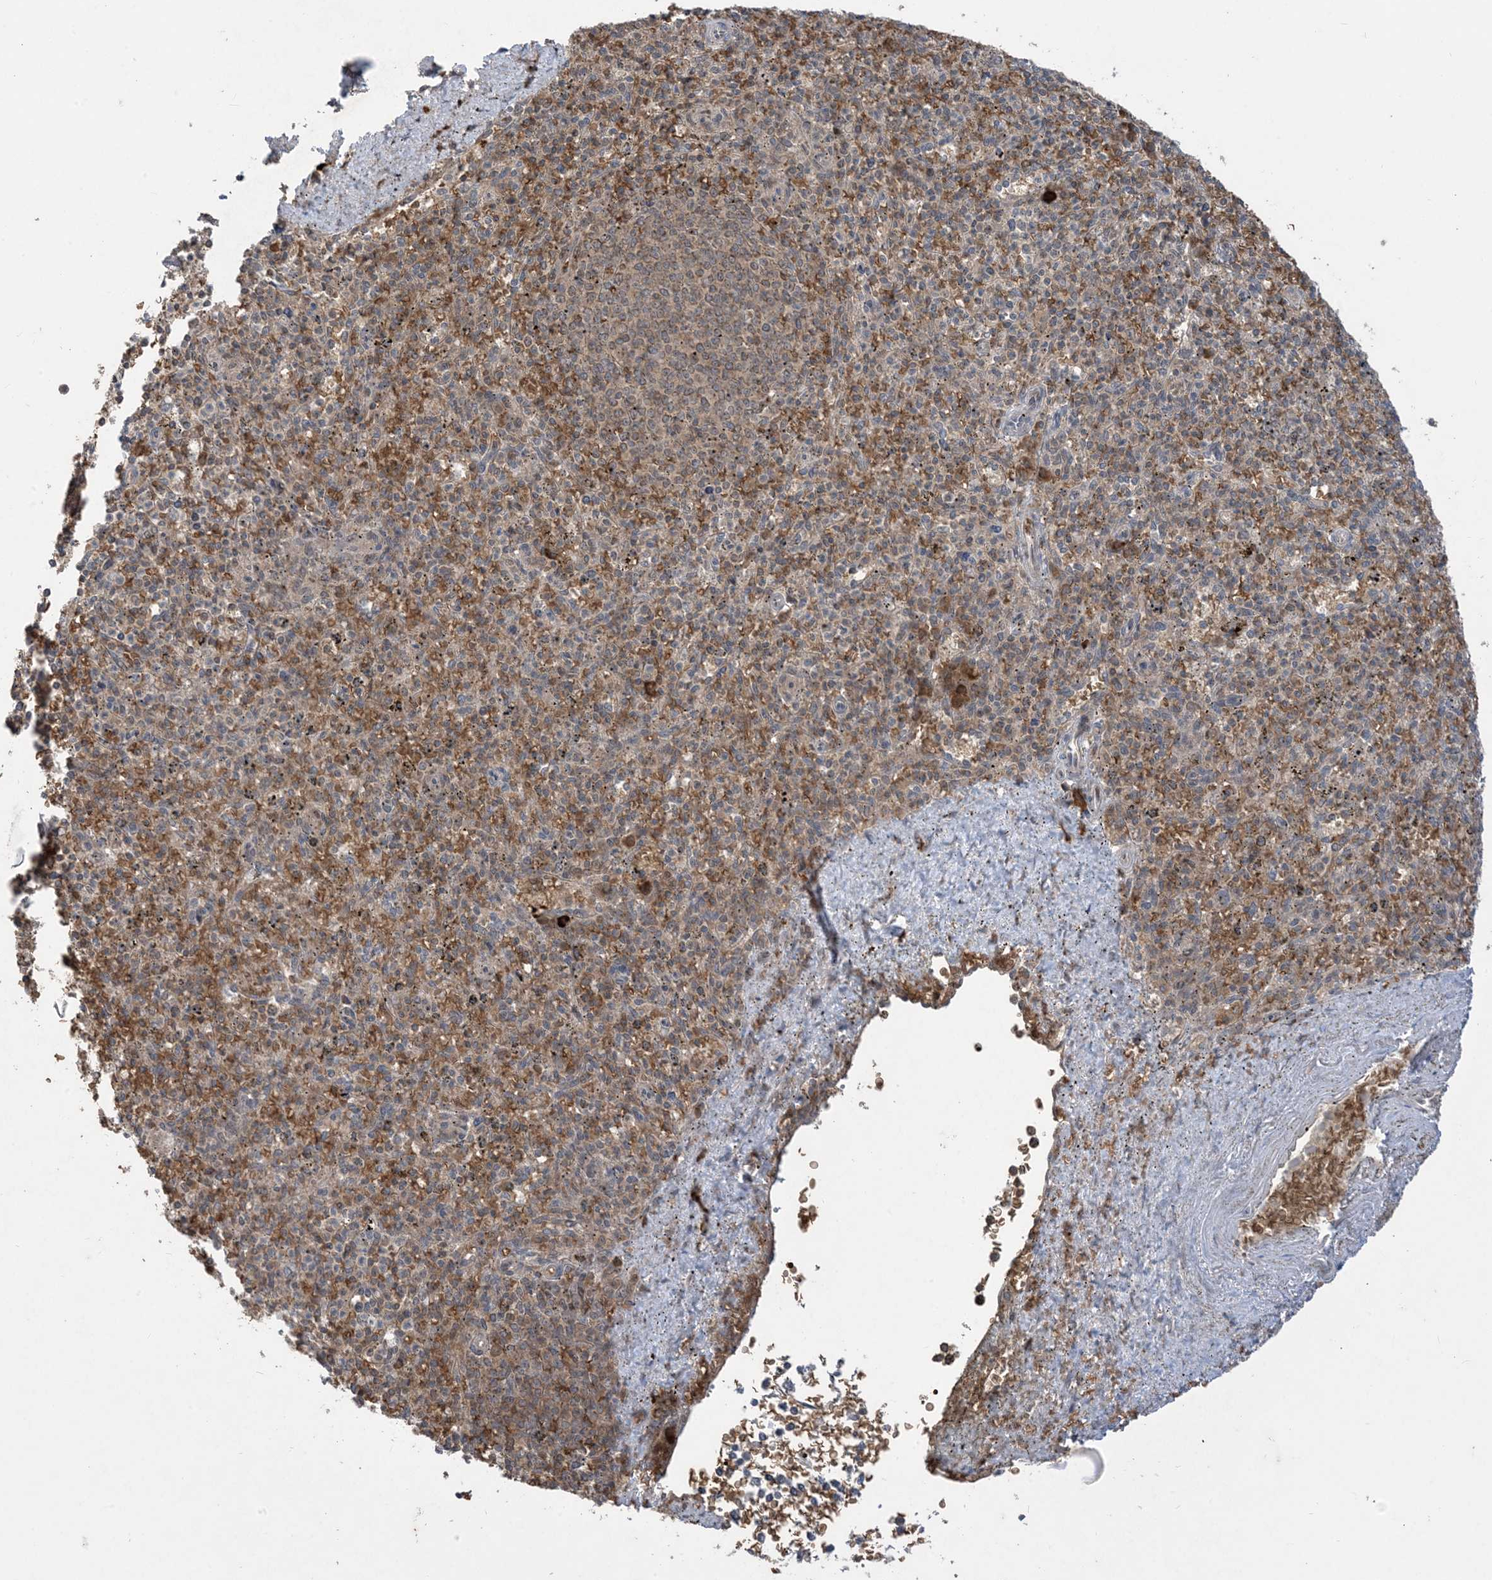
{"staining": {"intensity": "weak", "quantity": "<25%", "location": "cytoplasmic/membranous"}, "tissue": "spleen", "cell_type": "Cells in red pulp", "image_type": "normal", "snomed": [{"axis": "morphology", "description": "Normal tissue, NOS"}, {"axis": "topography", "description": "Spleen"}], "caption": "Cells in red pulp are negative for protein expression in normal human spleen. Nuclei are stained in blue.", "gene": "PUSL1", "patient": {"sex": "male", "age": 72}}